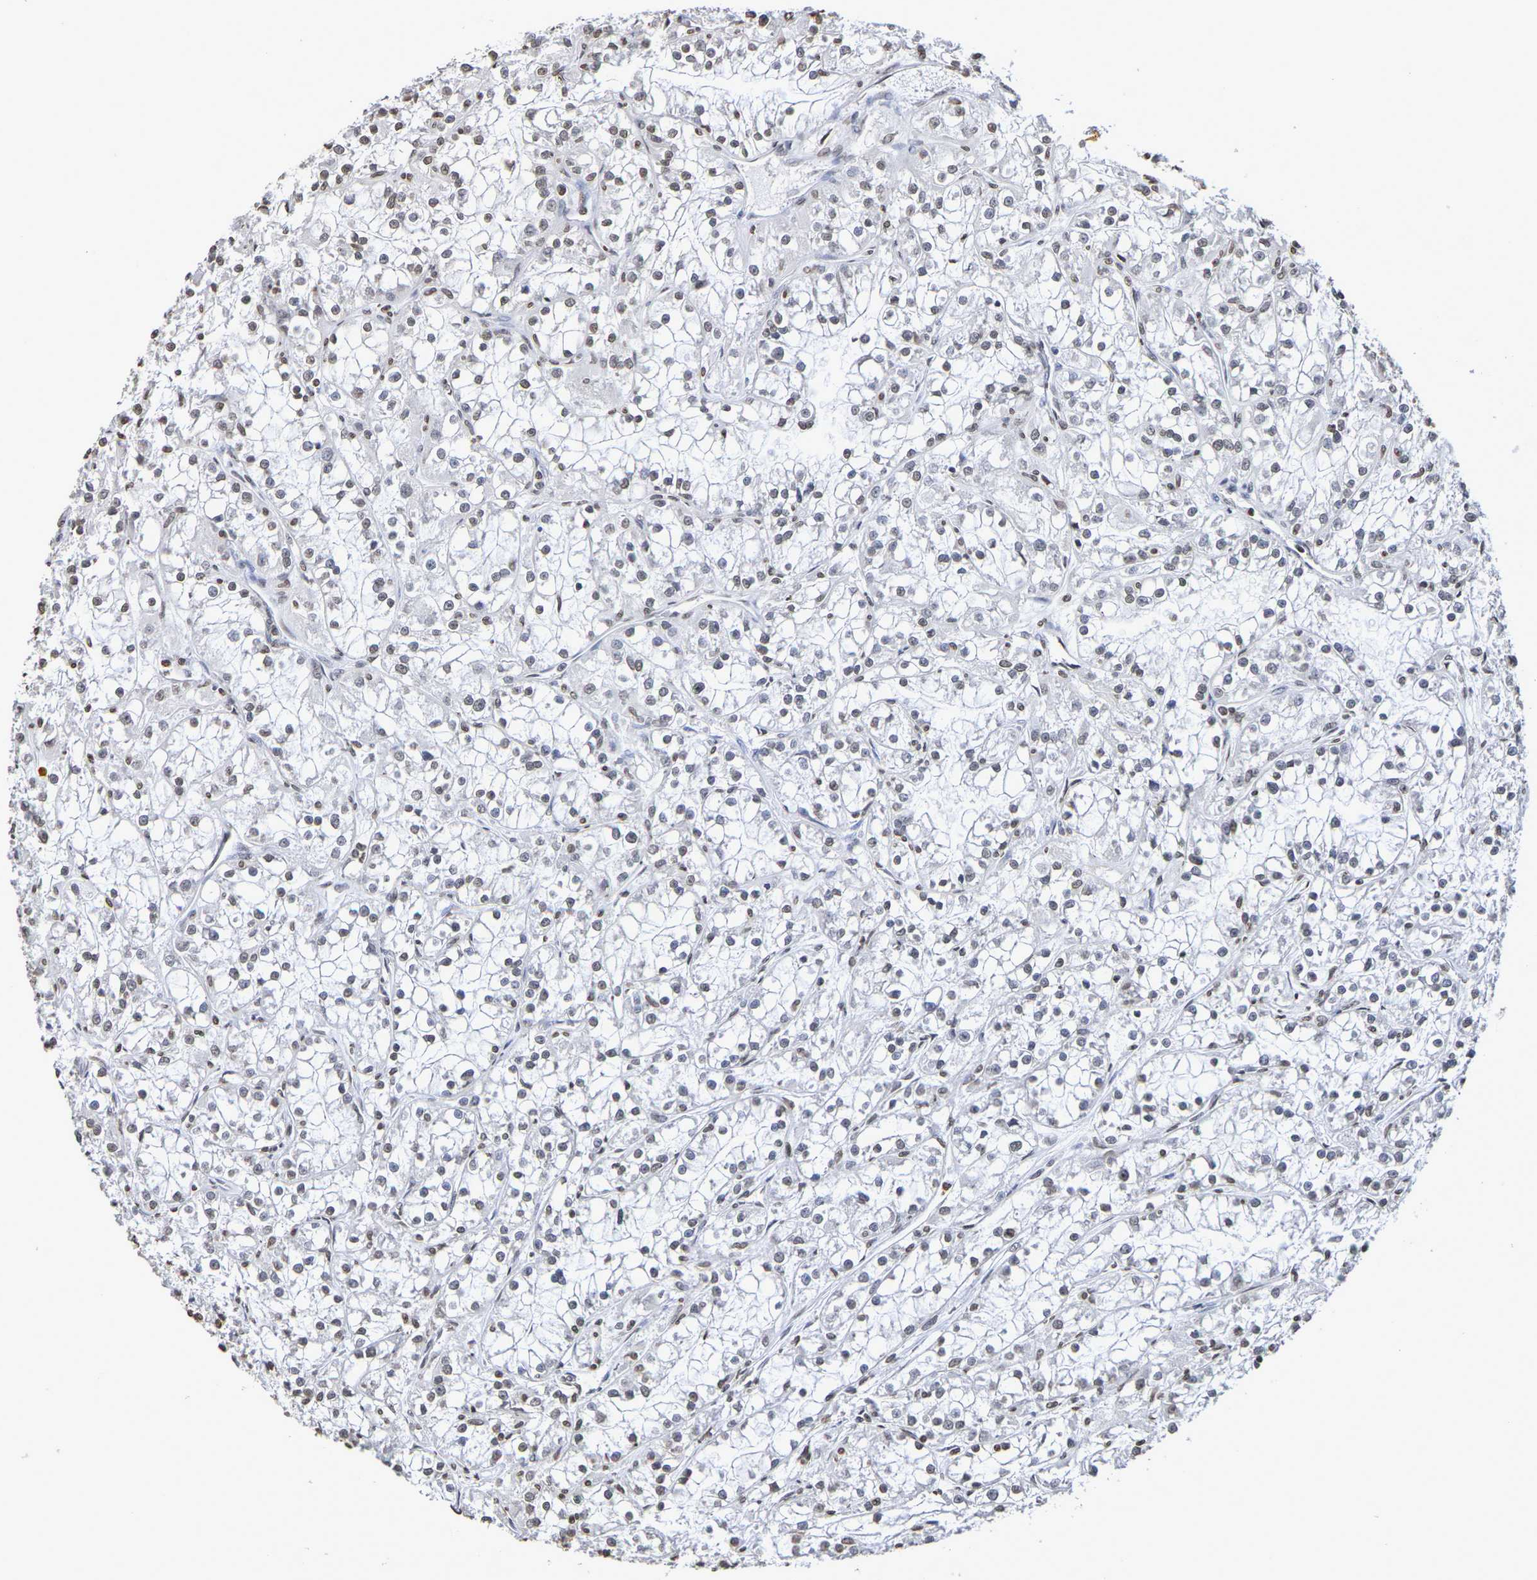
{"staining": {"intensity": "weak", "quantity": "25%-75%", "location": "nuclear"}, "tissue": "renal cancer", "cell_type": "Tumor cells", "image_type": "cancer", "snomed": [{"axis": "morphology", "description": "Adenocarcinoma, NOS"}, {"axis": "topography", "description": "Kidney"}], "caption": "Immunohistochemistry (IHC) staining of renal cancer (adenocarcinoma), which displays low levels of weak nuclear staining in about 25%-75% of tumor cells indicating weak nuclear protein staining. The staining was performed using DAB (3,3'-diaminobenzidine) (brown) for protein detection and nuclei were counterstained in hematoxylin (blue).", "gene": "ATF4", "patient": {"sex": "female", "age": 52}}